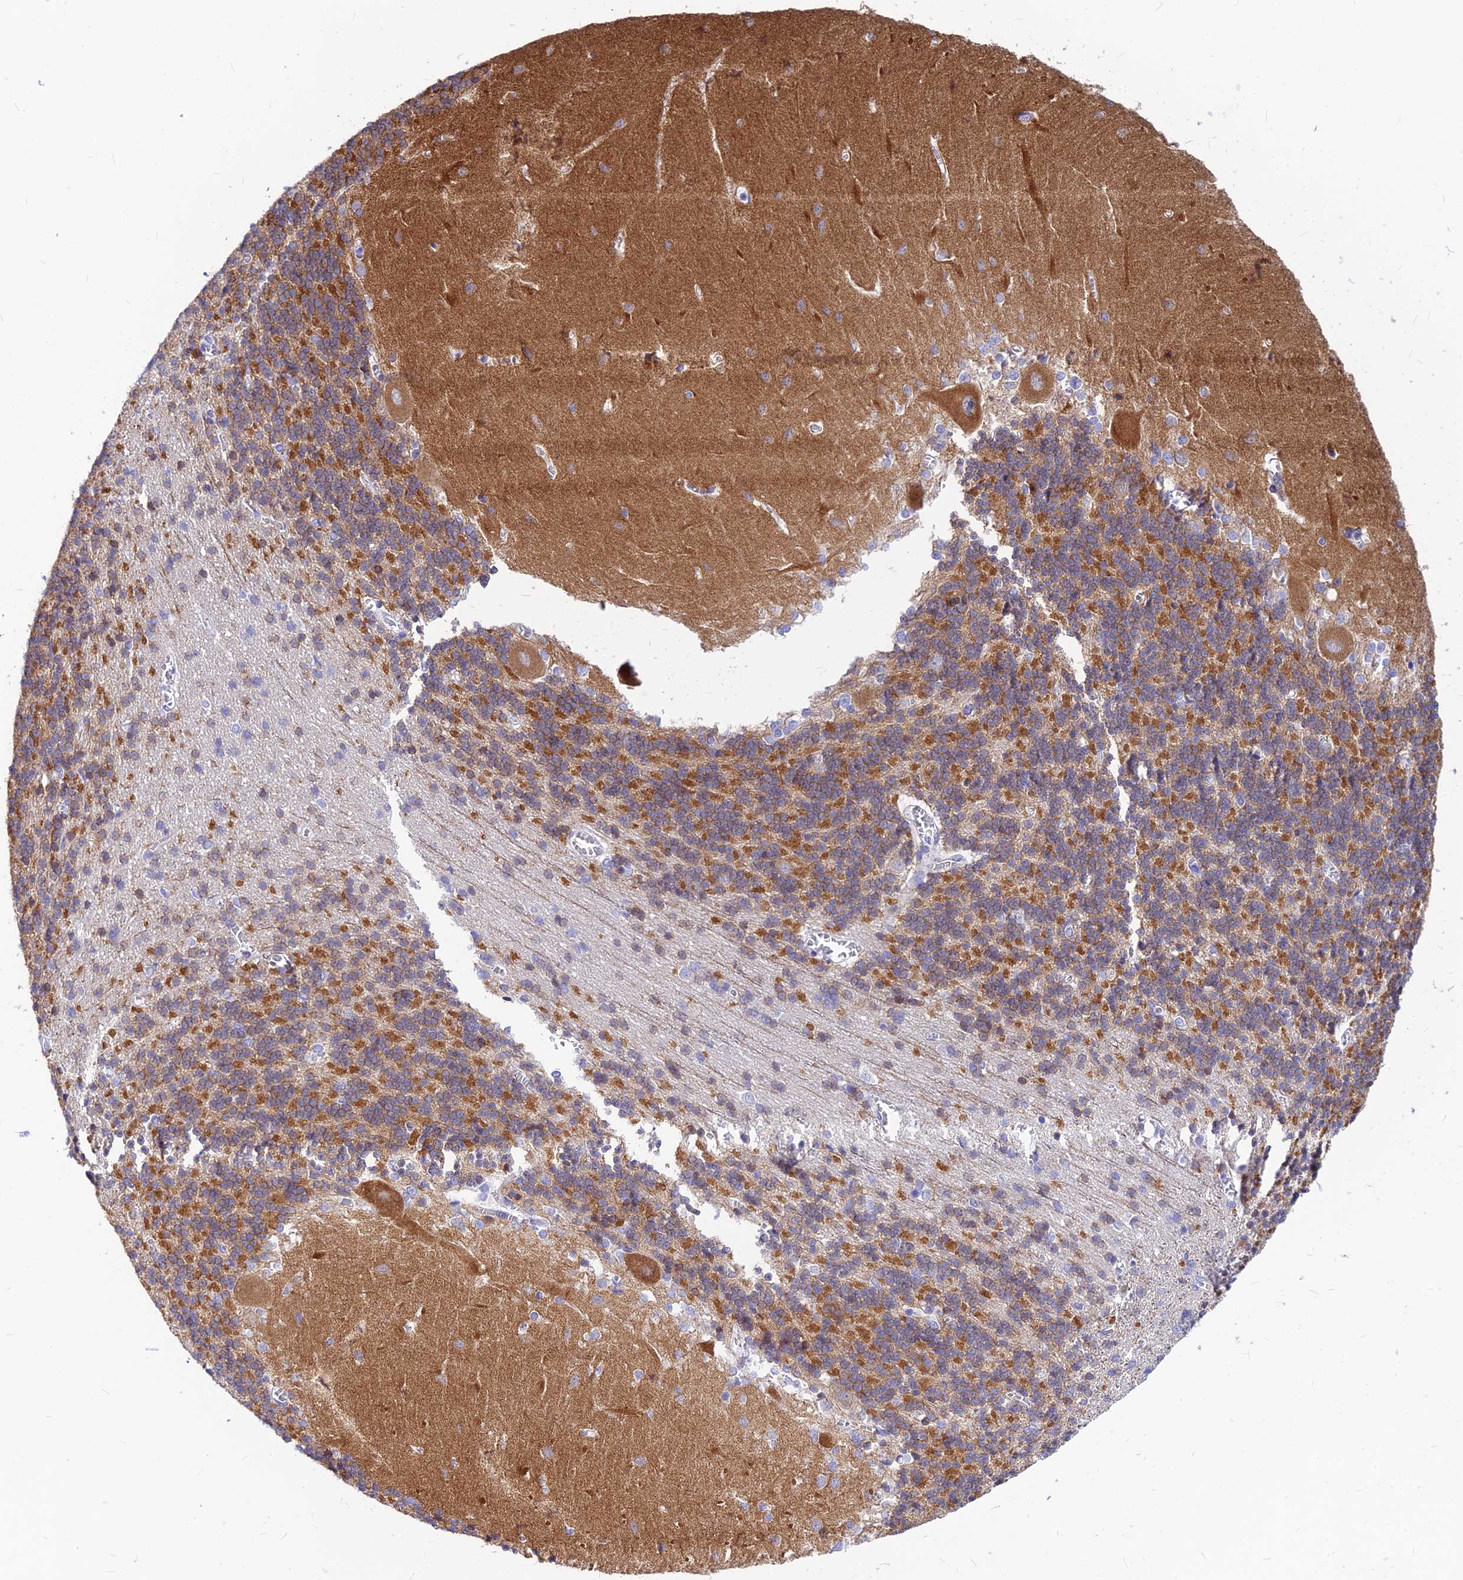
{"staining": {"intensity": "strong", "quantity": "25%-75%", "location": "cytoplasmic/membranous"}, "tissue": "cerebellum", "cell_type": "Cells in granular layer", "image_type": "normal", "snomed": [{"axis": "morphology", "description": "Normal tissue, NOS"}, {"axis": "topography", "description": "Cerebellum"}], "caption": "An image of human cerebellum stained for a protein demonstrates strong cytoplasmic/membranous brown staining in cells in granular layer. The staining is performed using DAB brown chromogen to label protein expression. The nuclei are counter-stained blue using hematoxylin.", "gene": "CNOT6", "patient": {"sex": "male", "age": 37}}